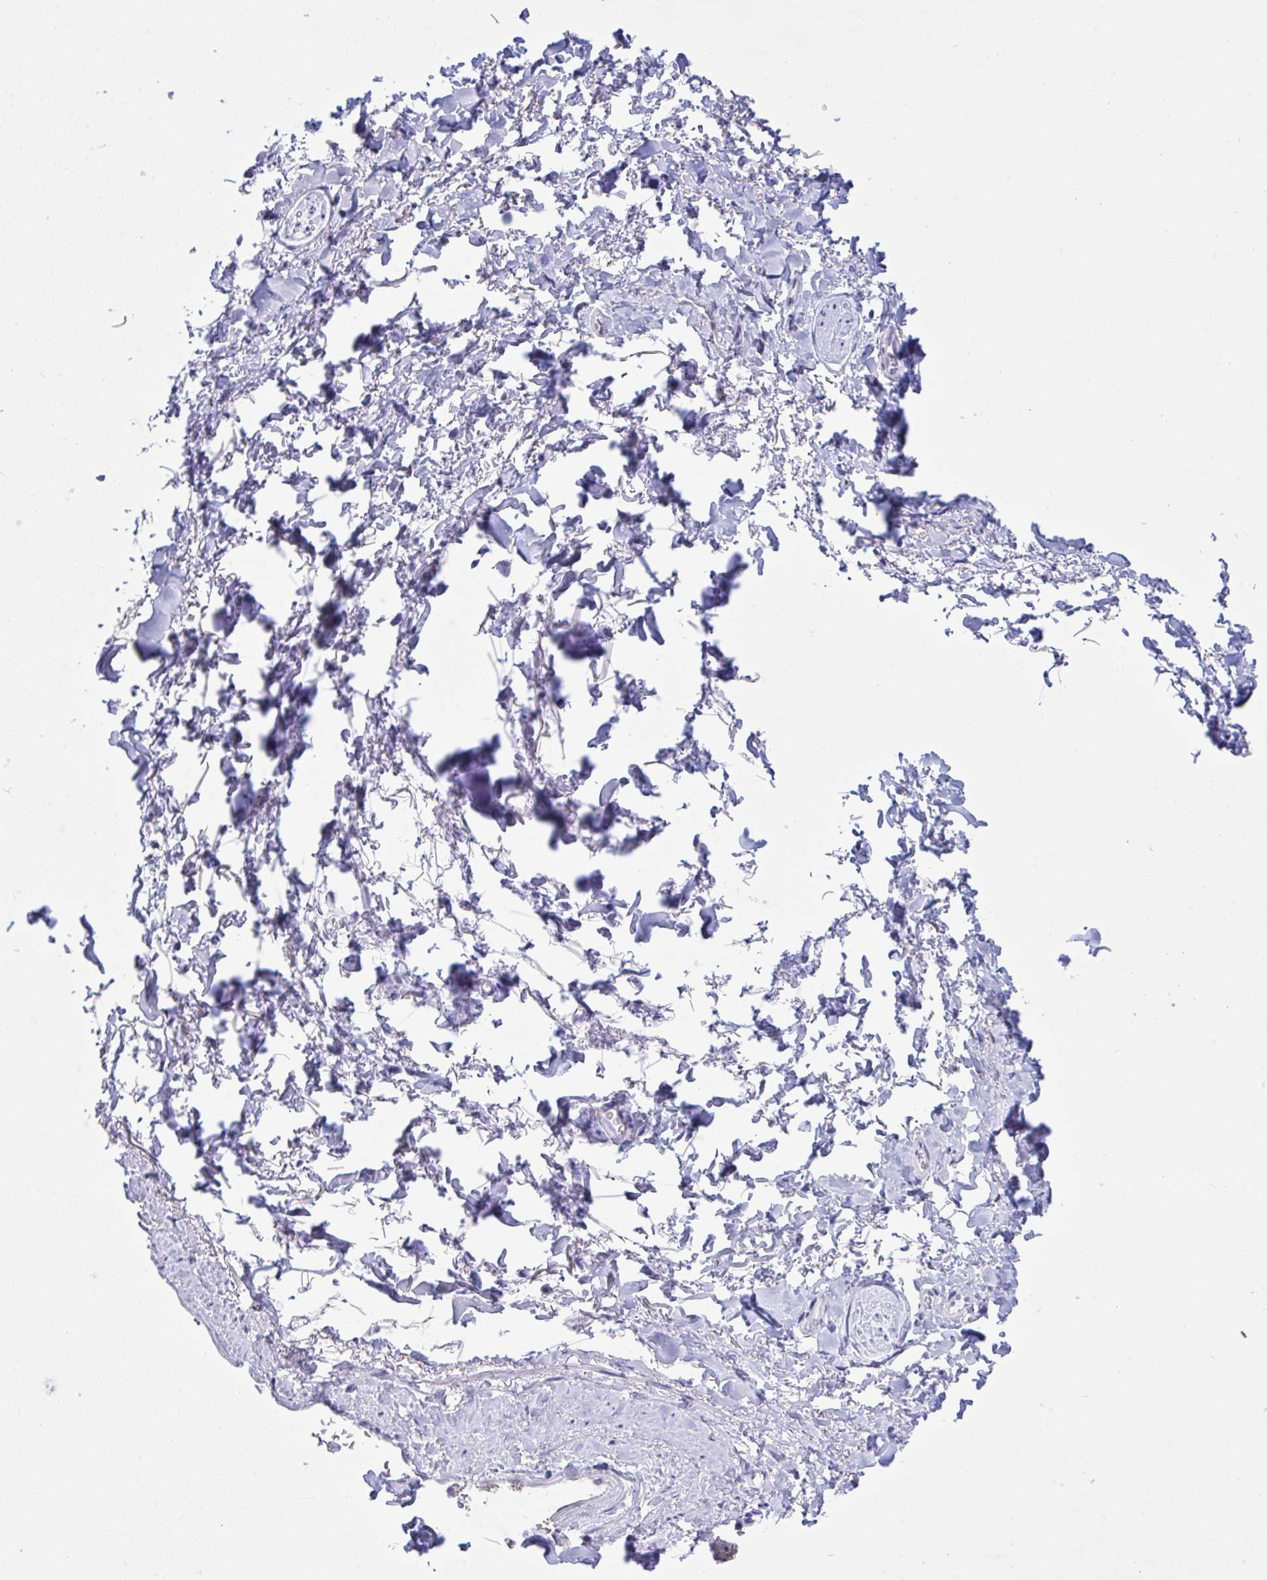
{"staining": {"intensity": "negative", "quantity": "none", "location": "none"}, "tissue": "adipose tissue", "cell_type": "Adipocytes", "image_type": "normal", "snomed": [{"axis": "morphology", "description": "Normal tissue, NOS"}, {"axis": "topography", "description": "Vulva"}, {"axis": "topography", "description": "Peripheral nerve tissue"}], "caption": "A high-resolution photomicrograph shows immunohistochemistry staining of normal adipose tissue, which exhibits no significant positivity in adipocytes. (DAB IHC, high magnification).", "gene": "TMEM41A", "patient": {"sex": "female", "age": 66}}